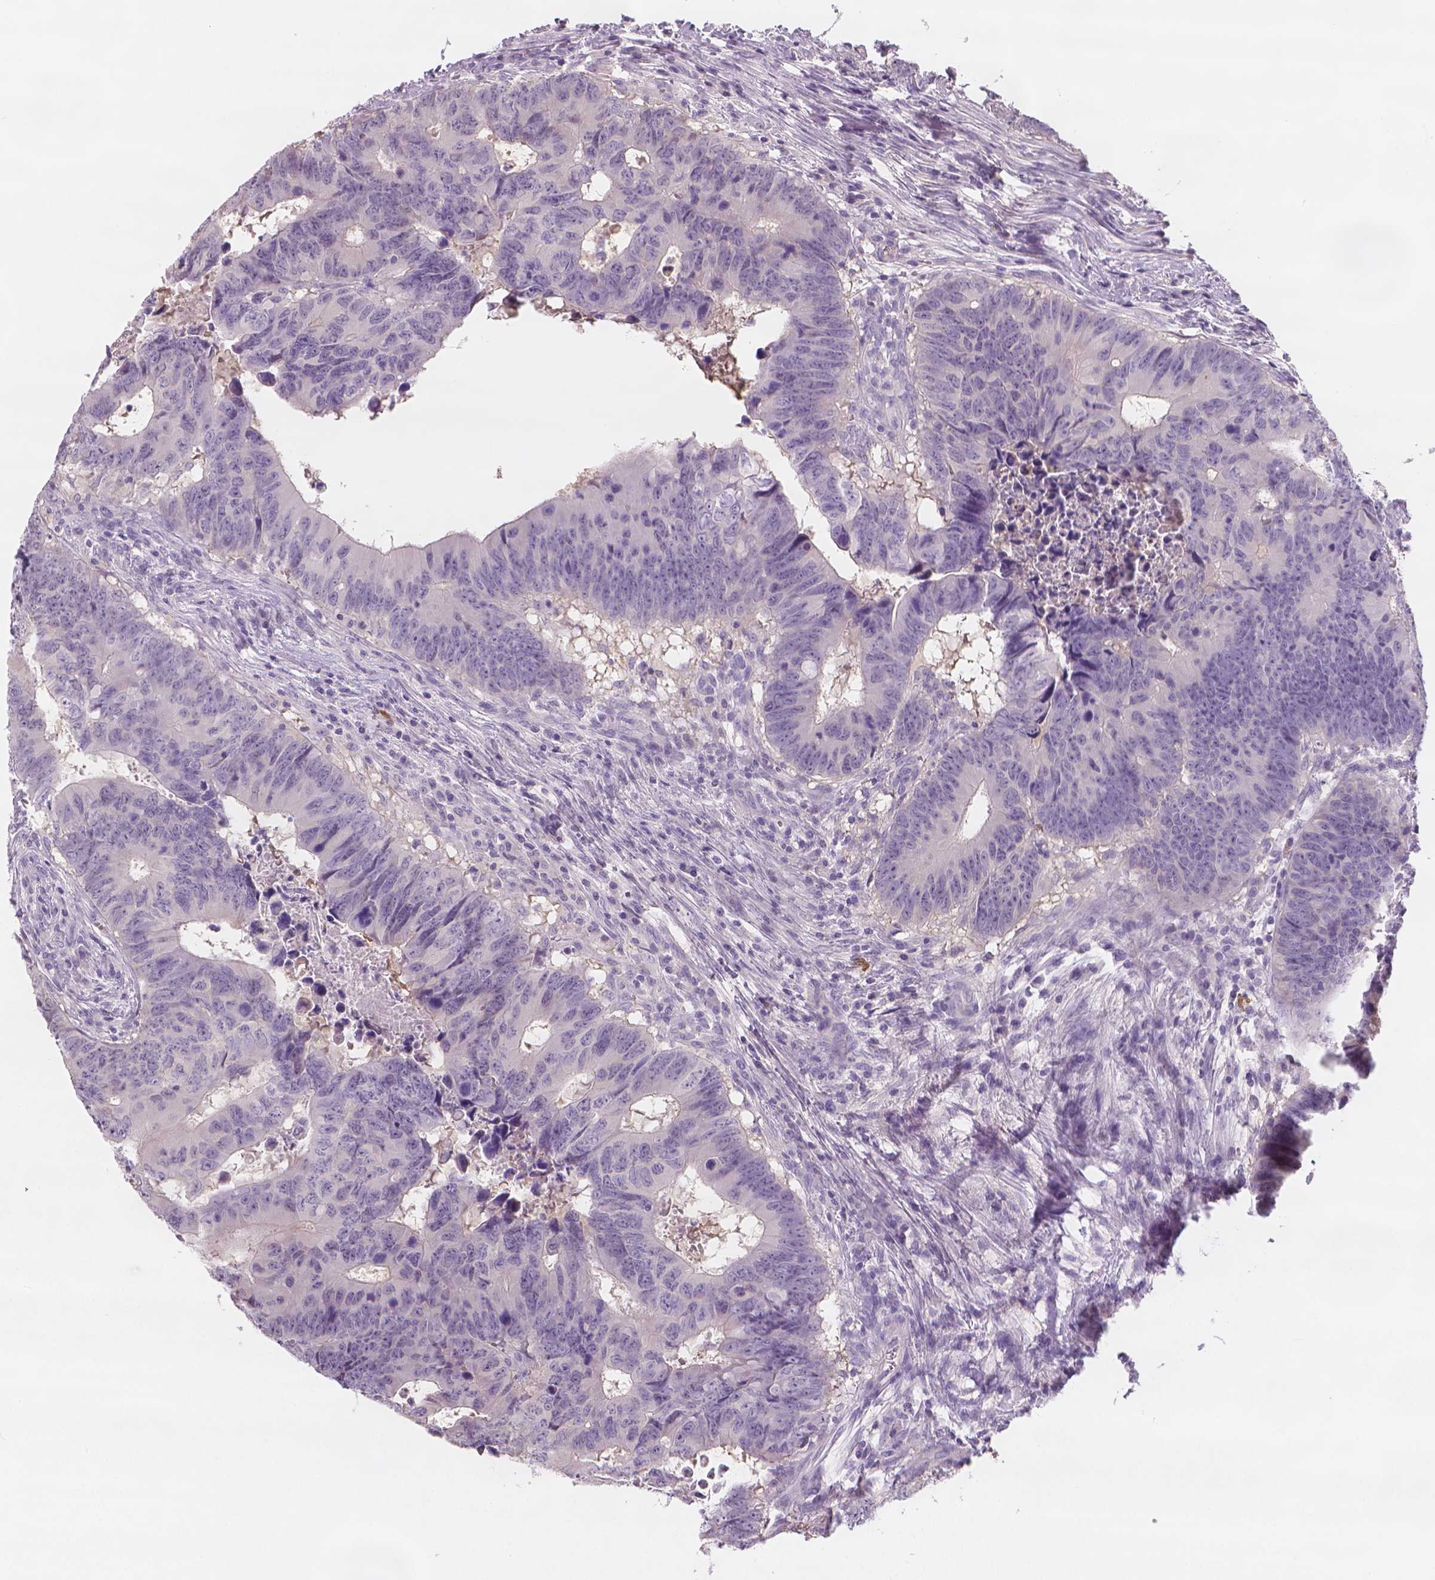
{"staining": {"intensity": "negative", "quantity": "none", "location": "none"}, "tissue": "colorectal cancer", "cell_type": "Tumor cells", "image_type": "cancer", "snomed": [{"axis": "morphology", "description": "Adenocarcinoma, NOS"}, {"axis": "topography", "description": "Colon"}], "caption": "DAB immunohistochemical staining of human colorectal cancer shows no significant expression in tumor cells. (DAB (3,3'-diaminobenzidine) immunohistochemistry (IHC) with hematoxylin counter stain).", "gene": "APOA4", "patient": {"sex": "female", "age": 82}}